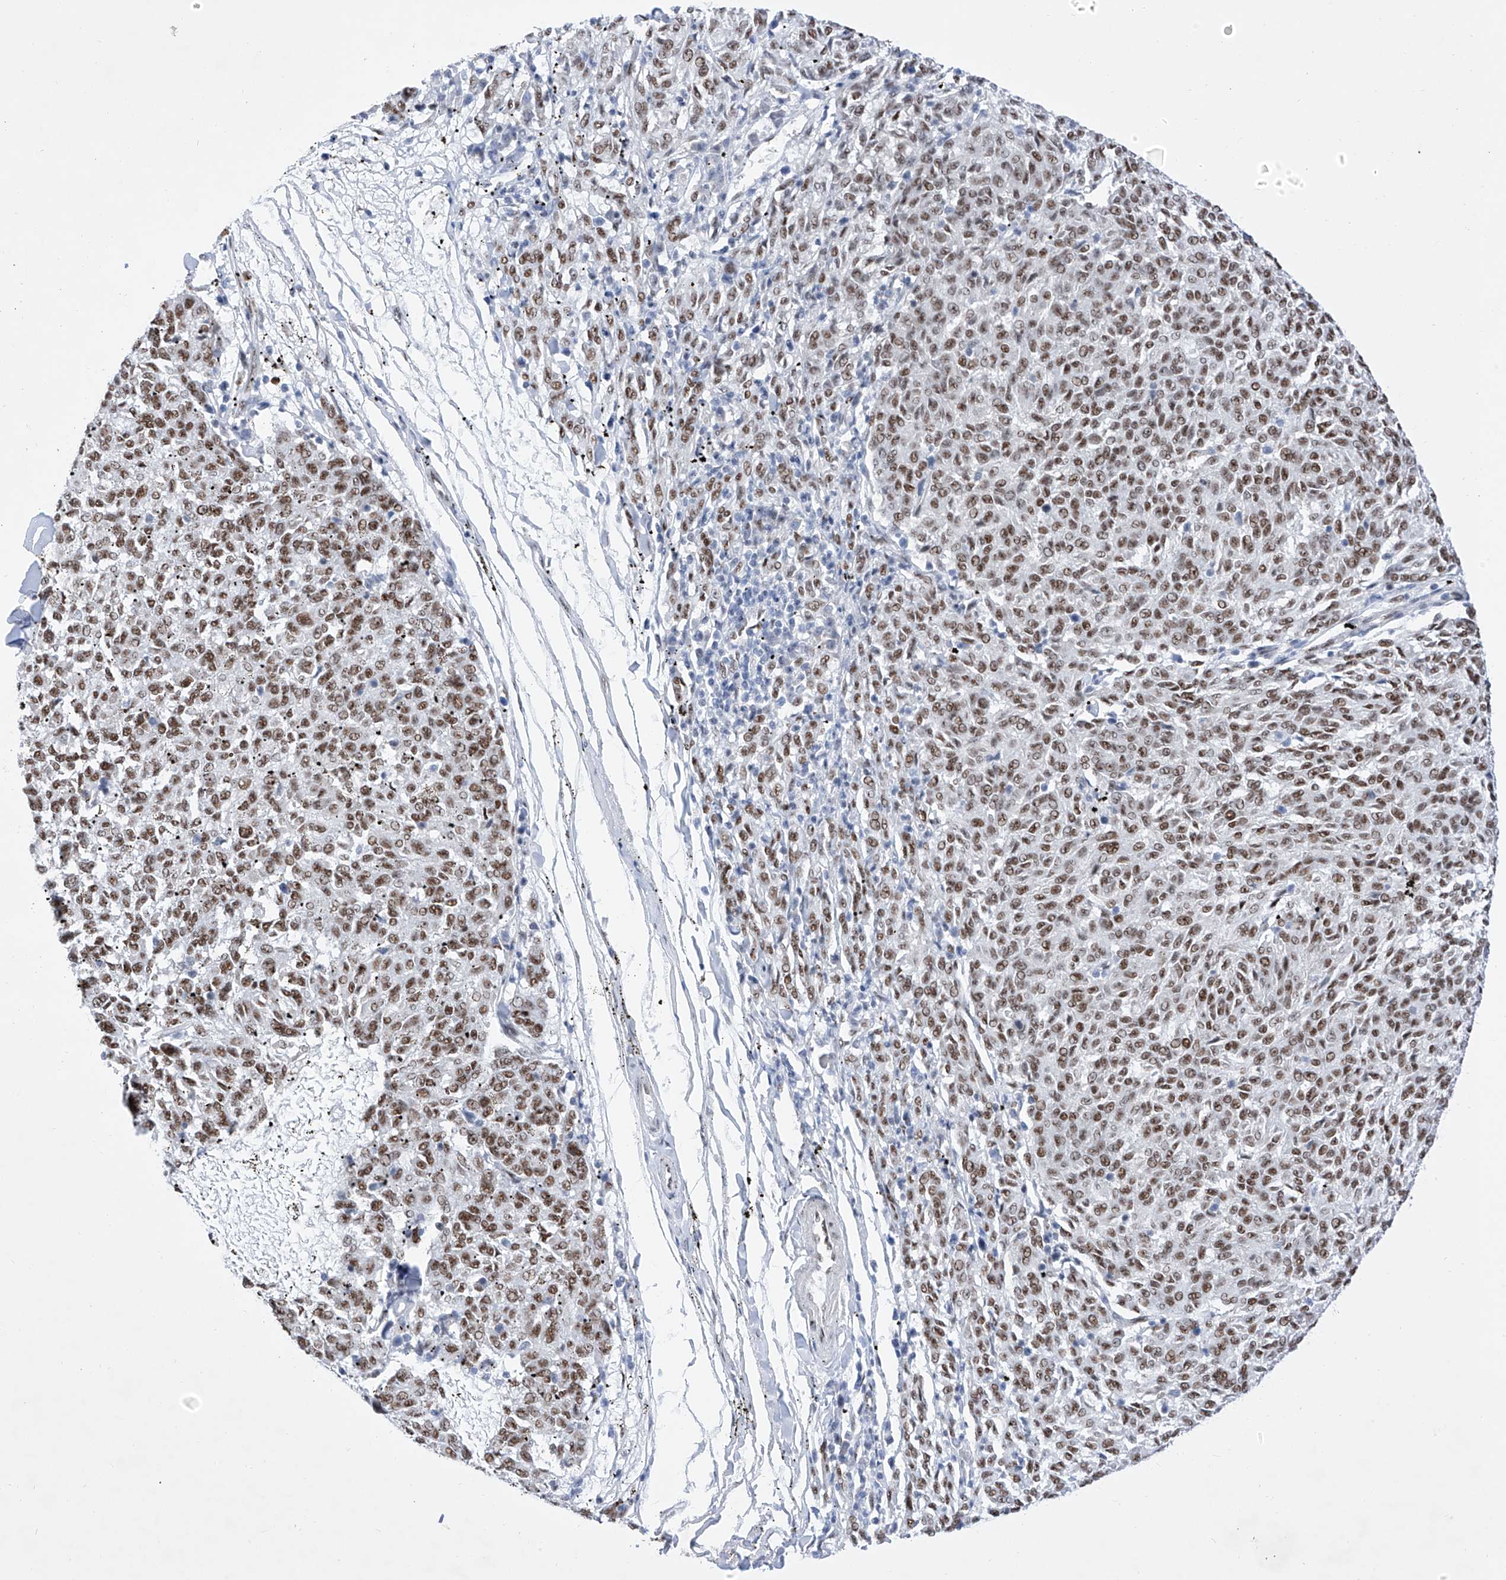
{"staining": {"intensity": "moderate", "quantity": ">75%", "location": "nuclear"}, "tissue": "melanoma", "cell_type": "Tumor cells", "image_type": "cancer", "snomed": [{"axis": "morphology", "description": "Malignant melanoma, NOS"}, {"axis": "topography", "description": "Skin"}], "caption": "Brown immunohistochemical staining in malignant melanoma exhibits moderate nuclear expression in approximately >75% of tumor cells.", "gene": "ATN1", "patient": {"sex": "female", "age": 72}}